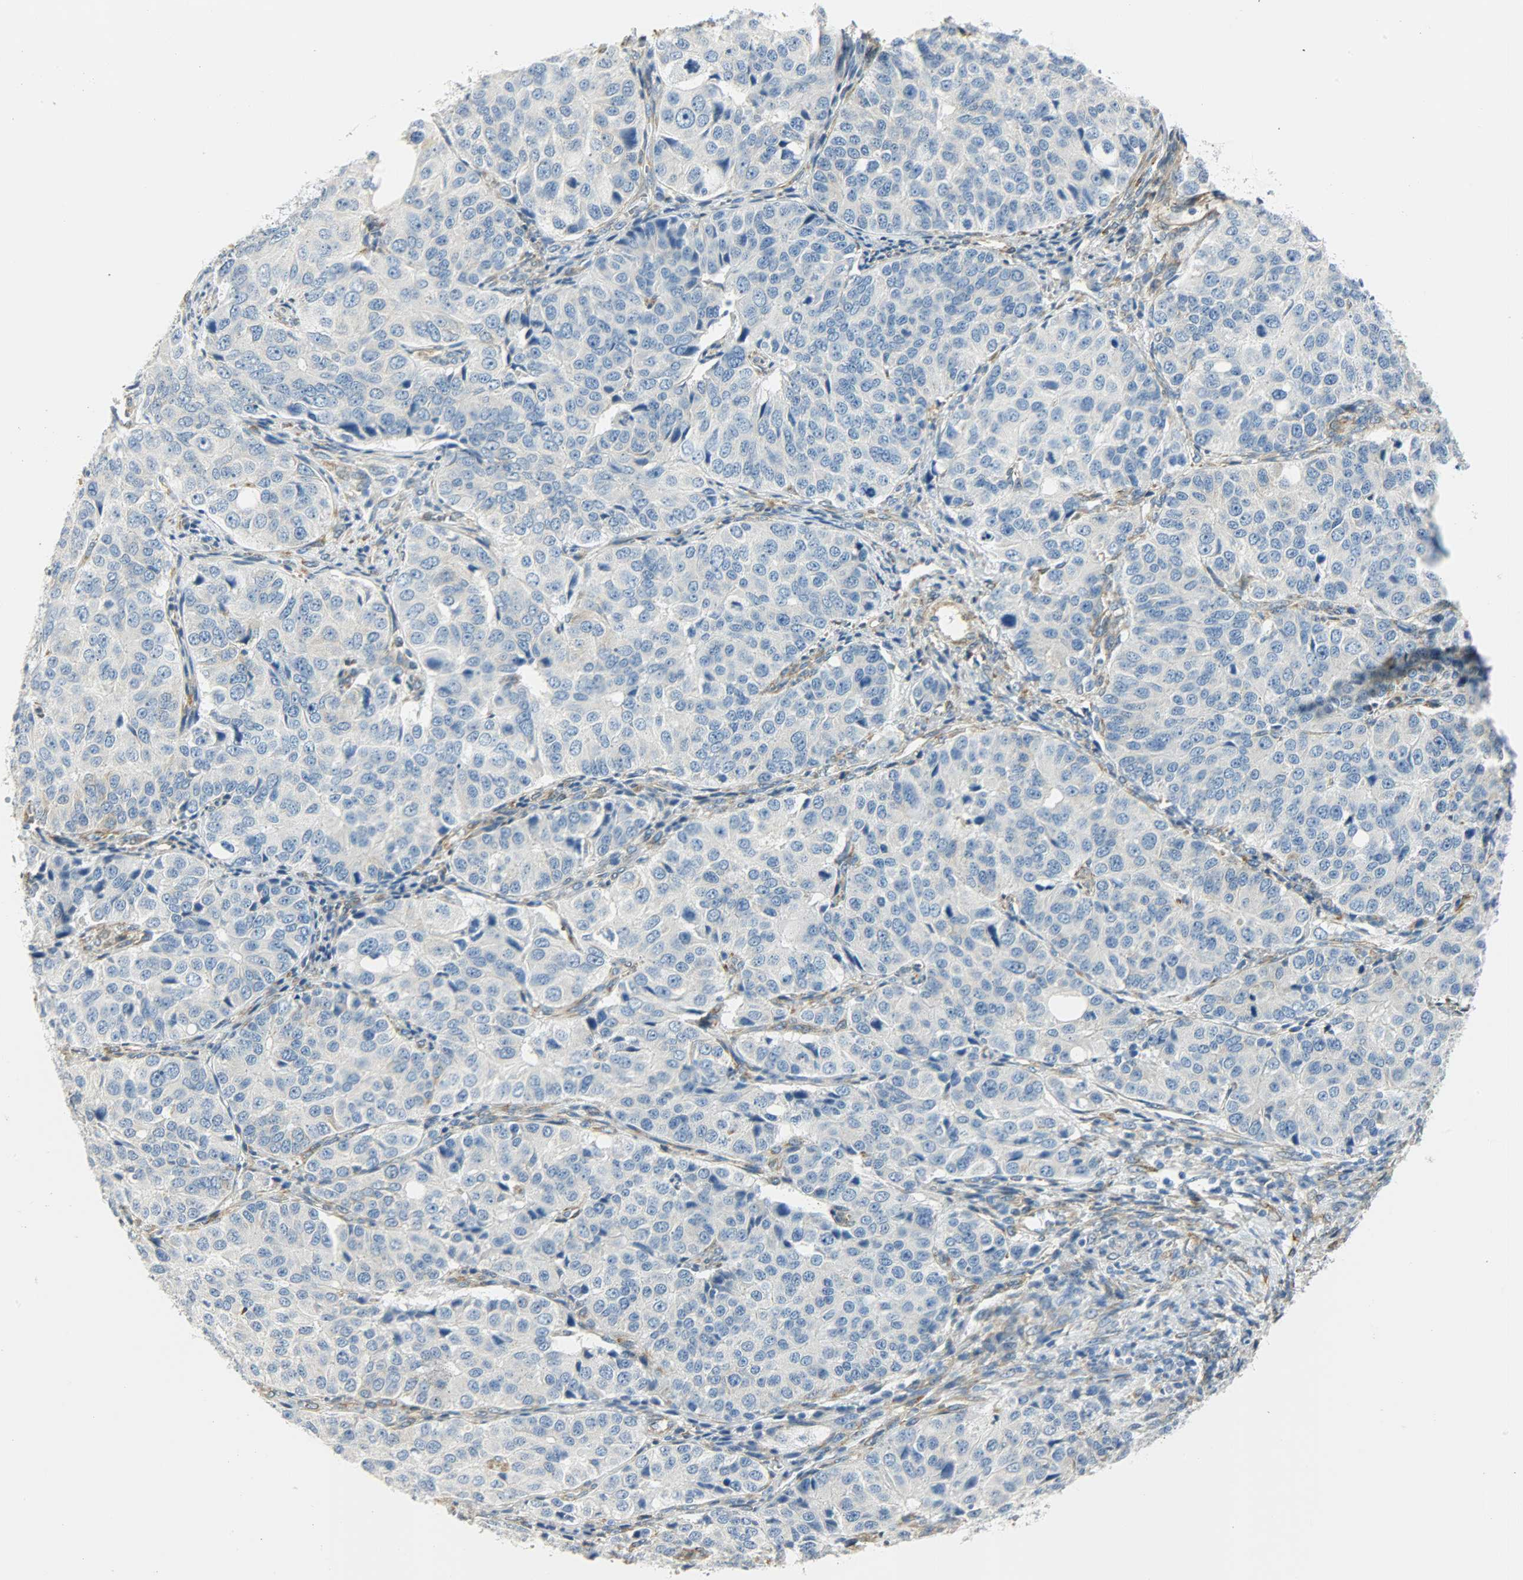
{"staining": {"intensity": "negative", "quantity": "none", "location": "none"}, "tissue": "ovarian cancer", "cell_type": "Tumor cells", "image_type": "cancer", "snomed": [{"axis": "morphology", "description": "Carcinoma, endometroid"}, {"axis": "topography", "description": "Ovary"}], "caption": "Immunohistochemistry (IHC) photomicrograph of human ovarian cancer (endometroid carcinoma) stained for a protein (brown), which demonstrates no staining in tumor cells.", "gene": "PKD2", "patient": {"sex": "female", "age": 51}}